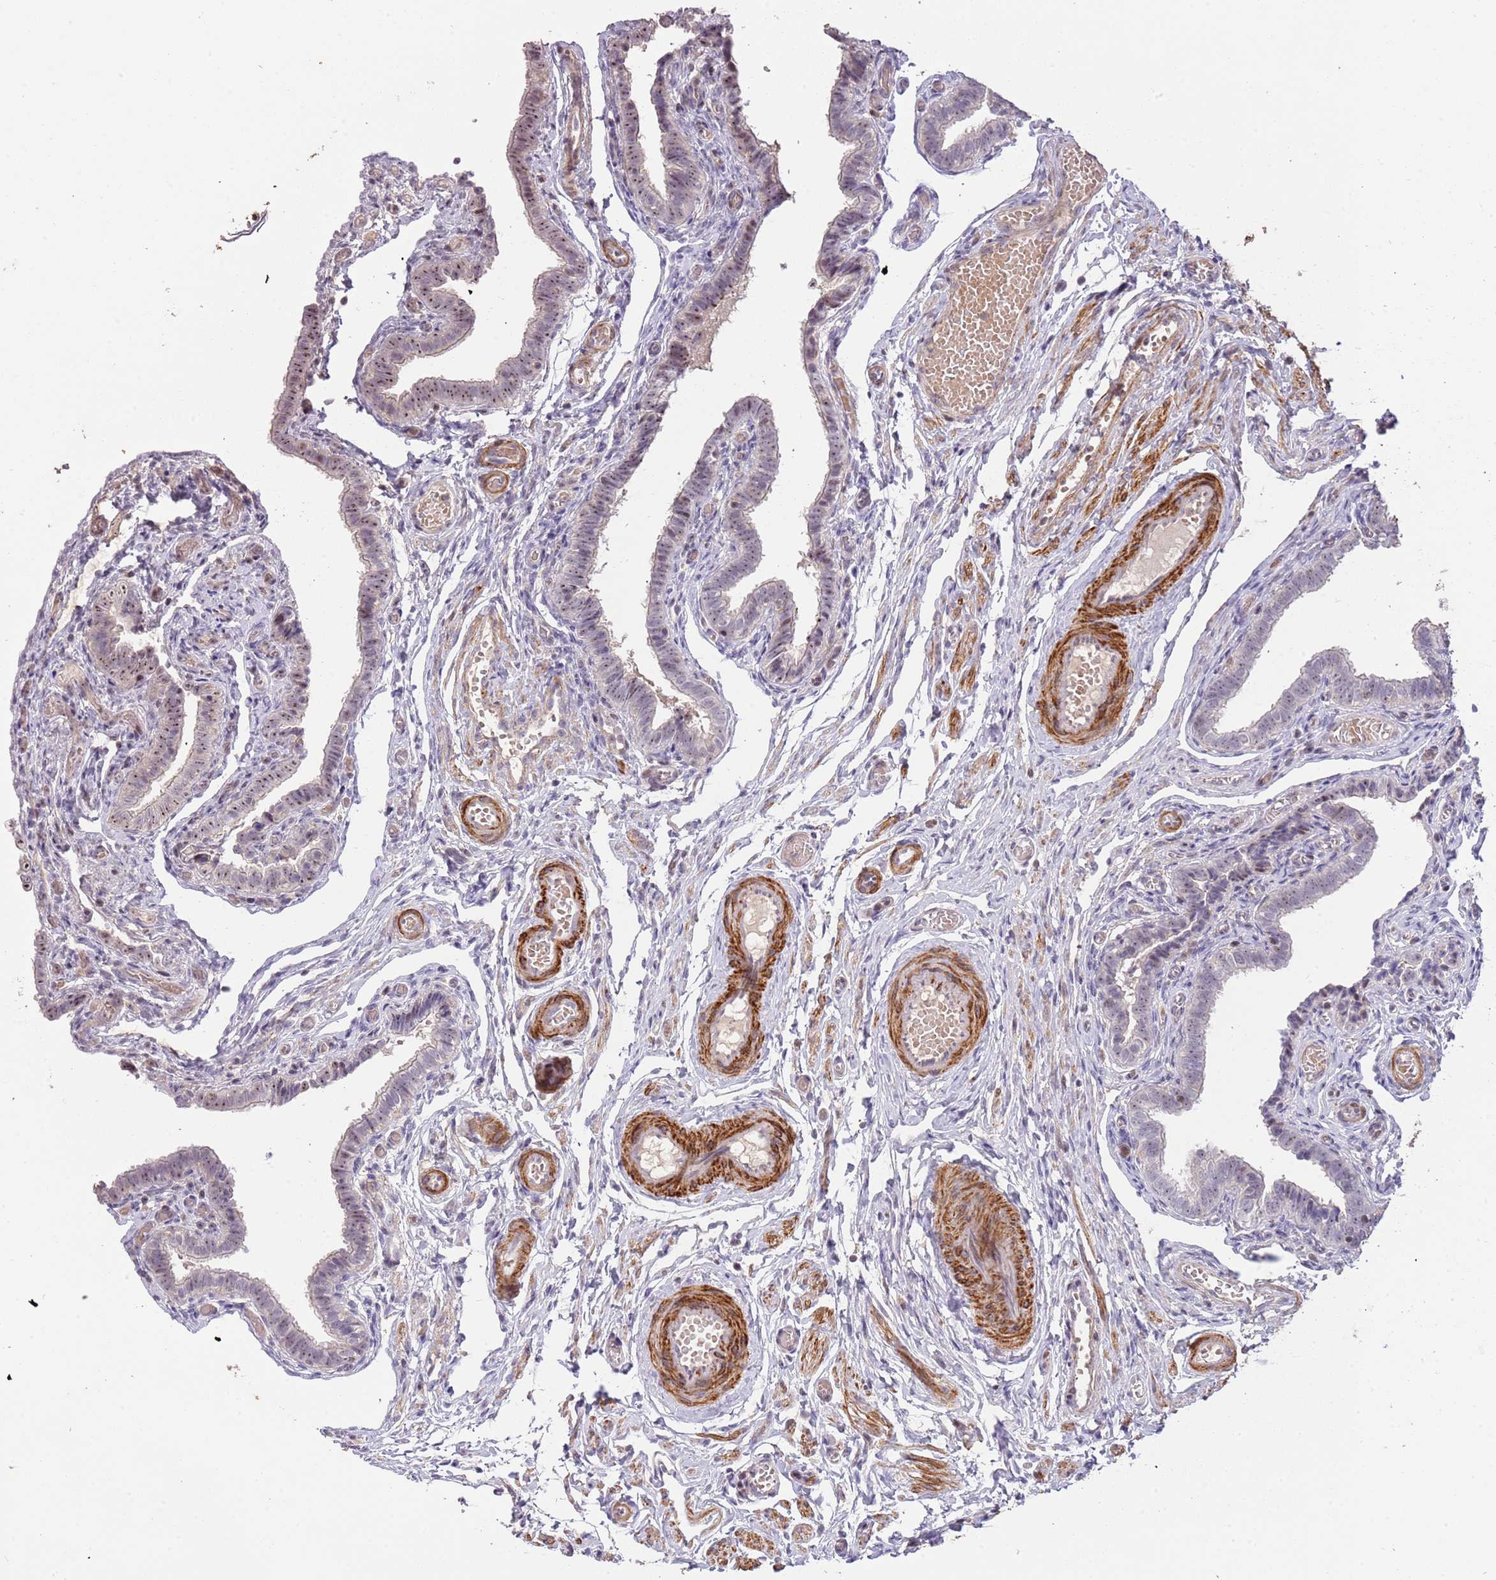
{"staining": {"intensity": "moderate", "quantity": "25%-75%", "location": "nuclear"}, "tissue": "fallopian tube", "cell_type": "Glandular cells", "image_type": "normal", "snomed": [{"axis": "morphology", "description": "Normal tissue, NOS"}, {"axis": "topography", "description": "Fallopian tube"}], "caption": "An immunohistochemistry (IHC) photomicrograph of unremarkable tissue is shown. Protein staining in brown highlights moderate nuclear positivity in fallopian tube within glandular cells. (Brightfield microscopy of DAB IHC at high magnification).", "gene": "ADTRP", "patient": {"sex": "female", "age": 36}}